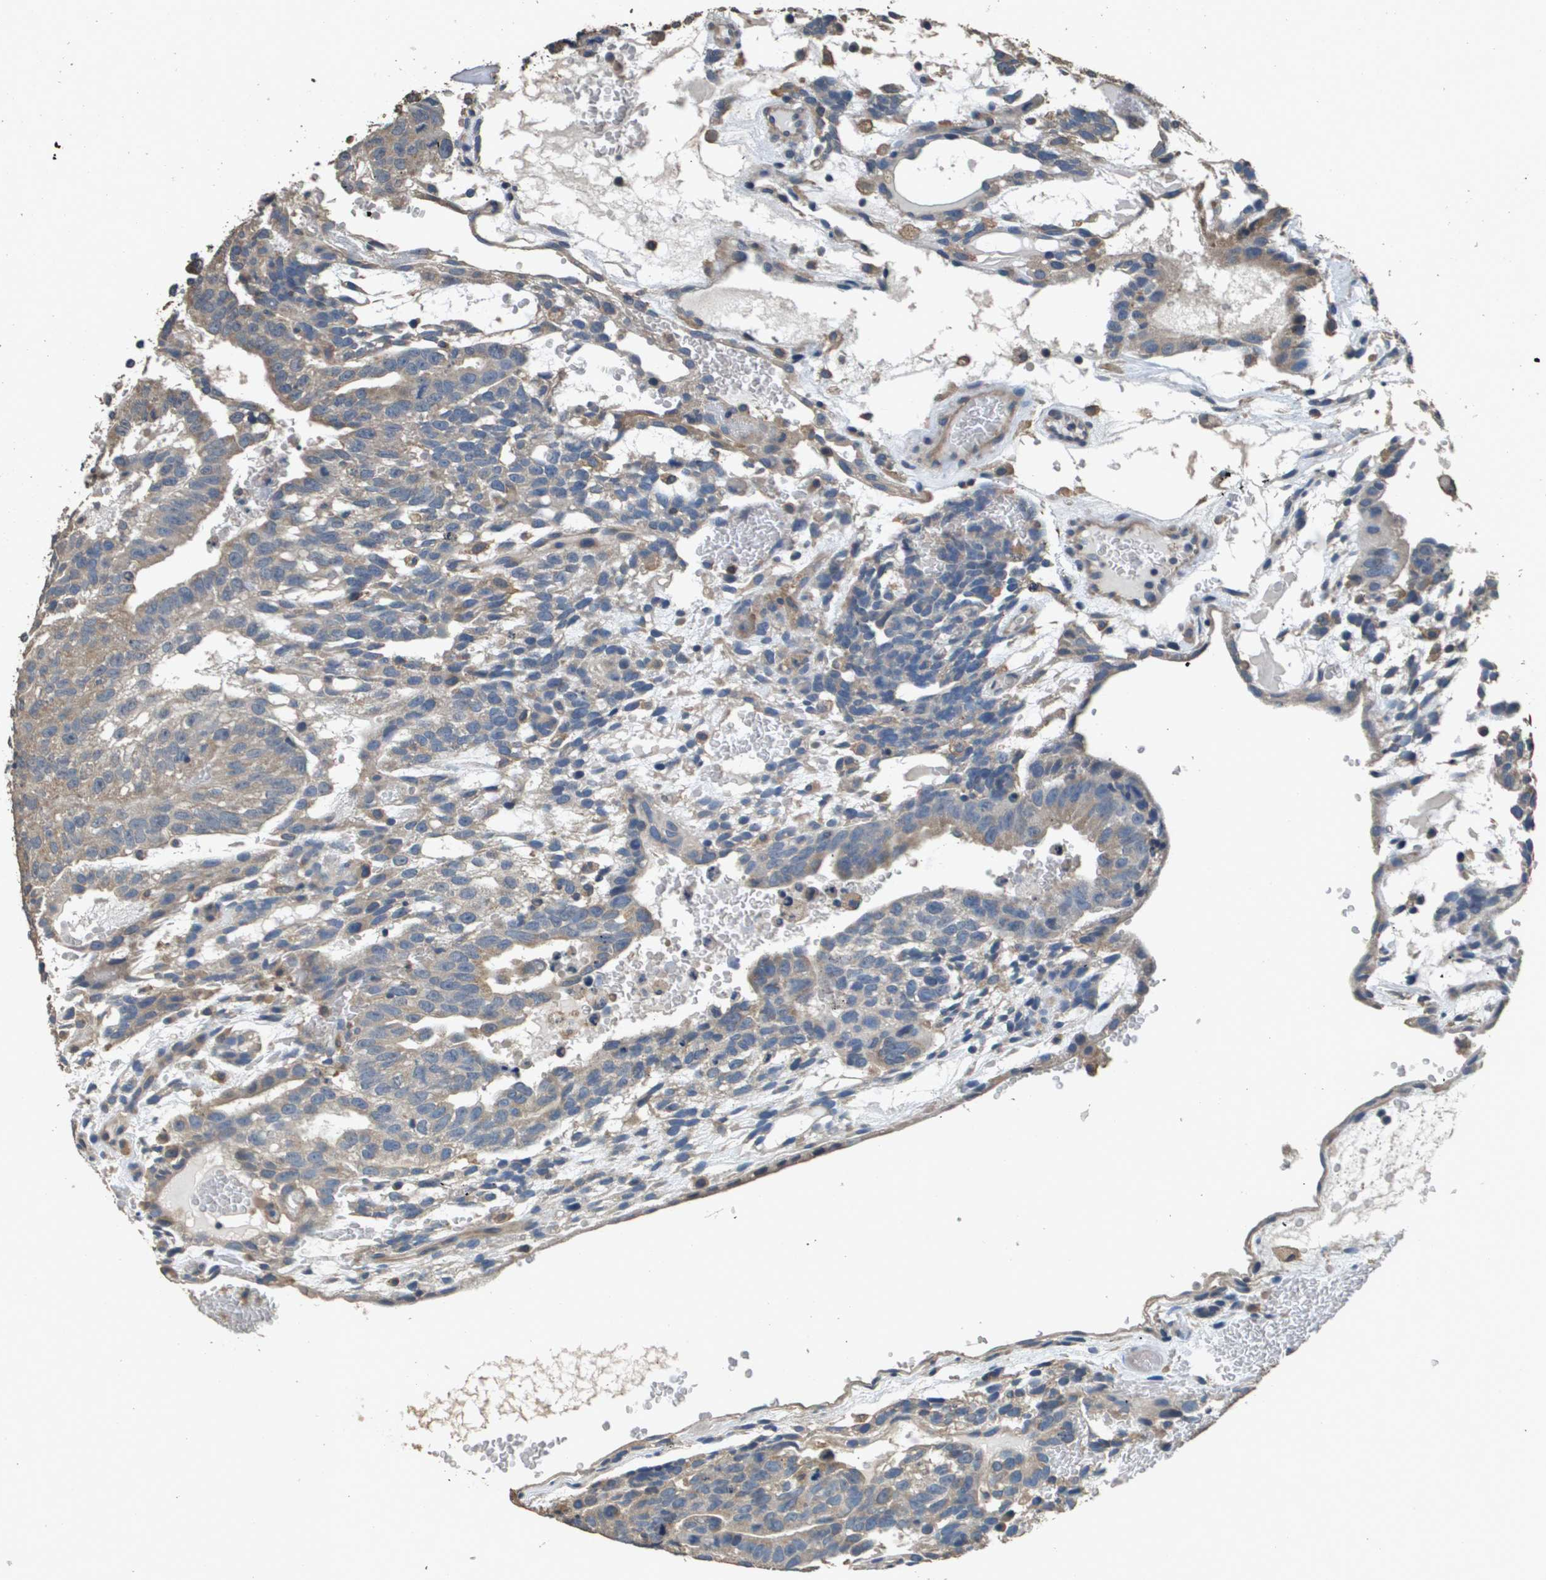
{"staining": {"intensity": "weak", "quantity": ">75%", "location": "cytoplasmic/membranous"}, "tissue": "testis cancer", "cell_type": "Tumor cells", "image_type": "cancer", "snomed": [{"axis": "morphology", "description": "Seminoma, NOS"}, {"axis": "morphology", "description": "Carcinoma, Embryonal, NOS"}, {"axis": "topography", "description": "Testis"}], "caption": "Immunohistochemistry (IHC) photomicrograph of neoplastic tissue: testis cancer (embryonal carcinoma) stained using immunohistochemistry (IHC) exhibits low levels of weak protein expression localized specifically in the cytoplasmic/membranous of tumor cells, appearing as a cytoplasmic/membranous brown color.", "gene": "RAB6B", "patient": {"sex": "male", "age": 52}}